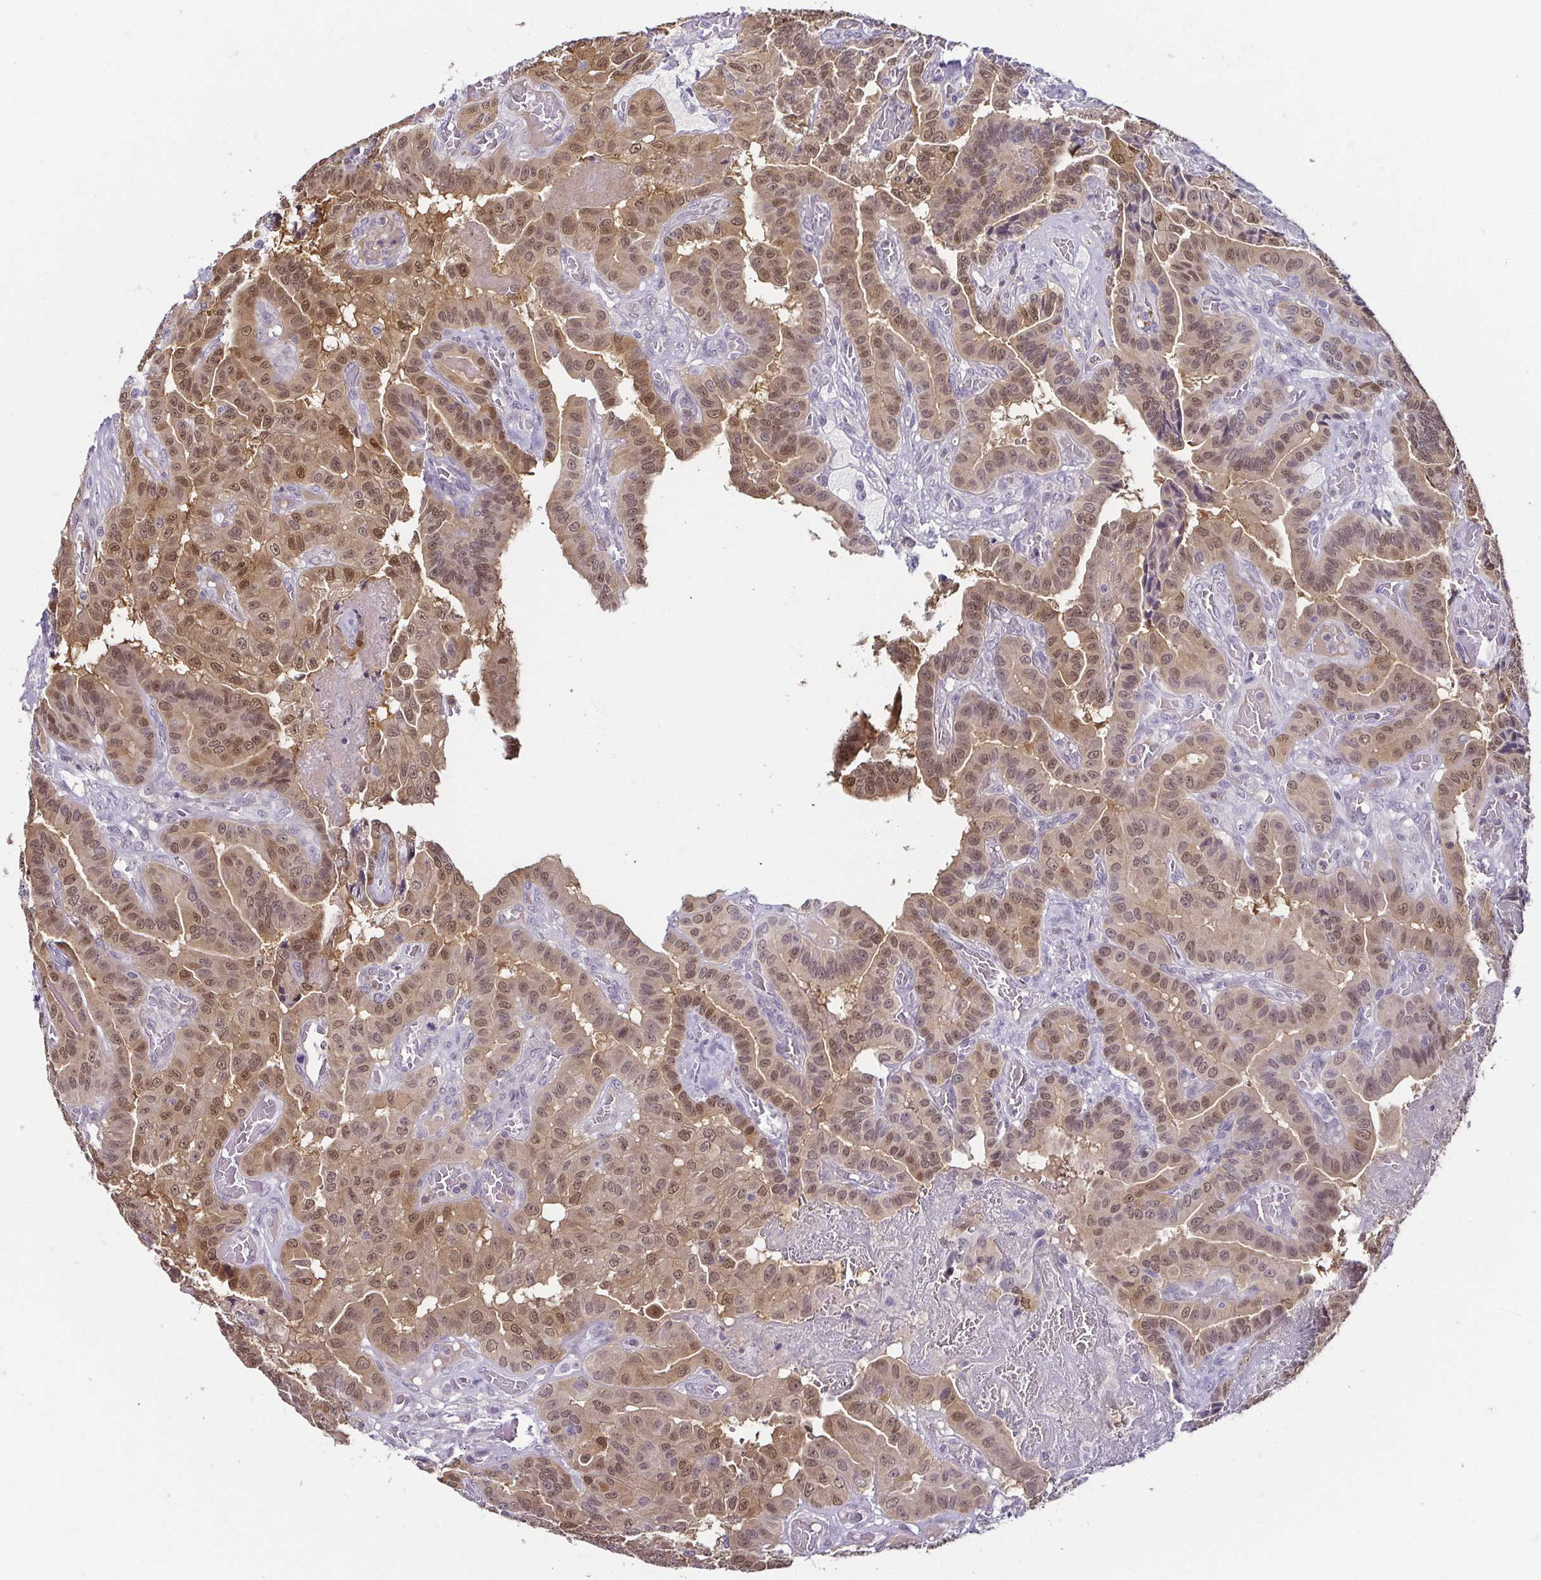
{"staining": {"intensity": "weak", "quantity": ">75%", "location": "cytoplasmic/membranous,nuclear"}, "tissue": "thyroid cancer", "cell_type": "Tumor cells", "image_type": "cancer", "snomed": [{"axis": "morphology", "description": "Papillary adenocarcinoma, NOS"}, {"axis": "morphology", "description": "Papillary adenoma metastatic"}, {"axis": "topography", "description": "Thyroid gland"}], "caption": "Protein staining exhibits weak cytoplasmic/membranous and nuclear expression in about >75% of tumor cells in thyroid cancer.", "gene": "HOPX", "patient": {"sex": "male", "age": 87}}